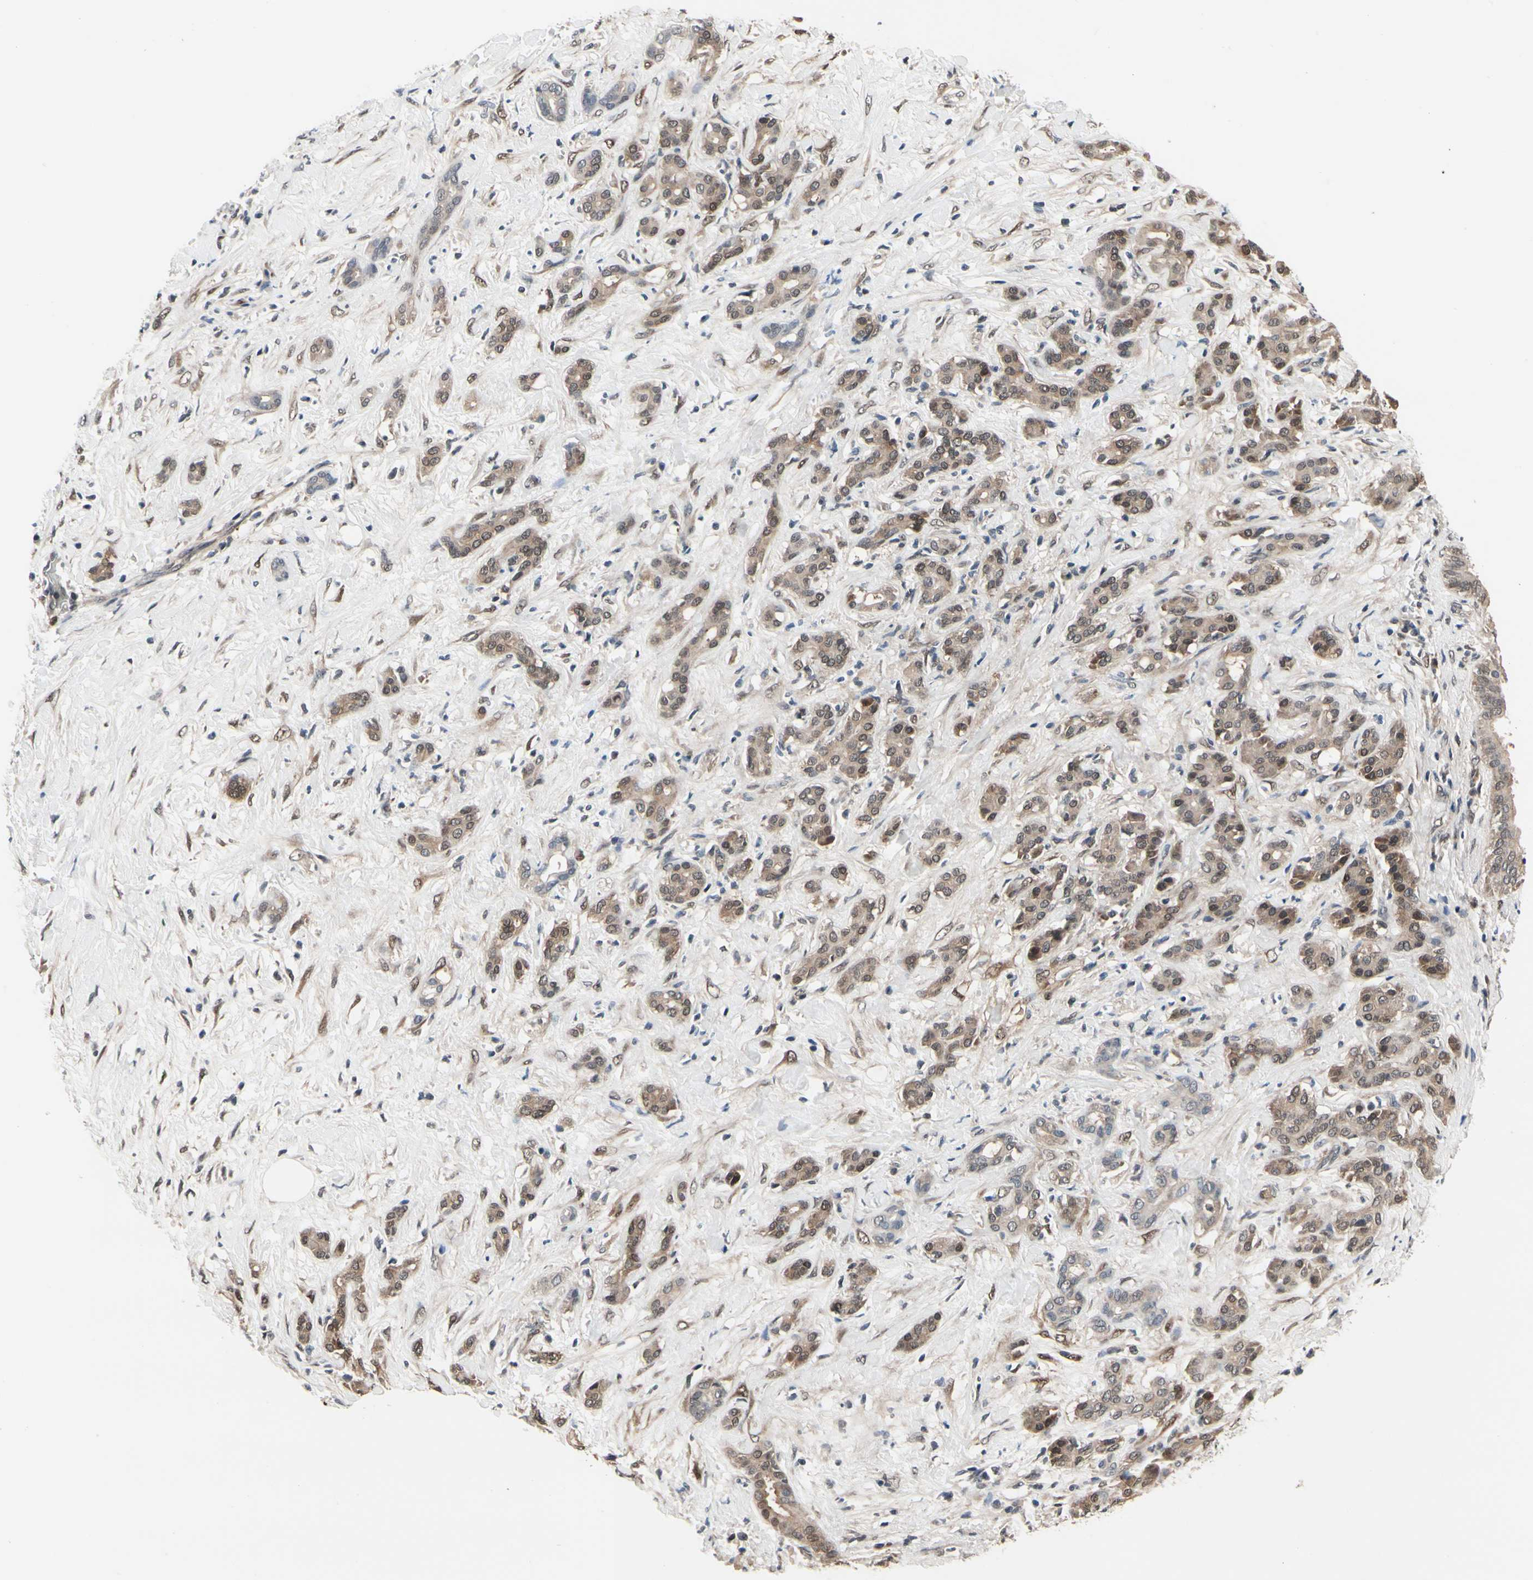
{"staining": {"intensity": "weak", "quantity": ">75%", "location": "cytoplasmic/membranous,nuclear"}, "tissue": "pancreatic cancer", "cell_type": "Tumor cells", "image_type": "cancer", "snomed": [{"axis": "morphology", "description": "Adenocarcinoma, NOS"}, {"axis": "topography", "description": "Pancreas"}], "caption": "Tumor cells show low levels of weak cytoplasmic/membranous and nuclear staining in approximately >75% of cells in human adenocarcinoma (pancreatic).", "gene": "PRDX6", "patient": {"sex": "male", "age": 41}}